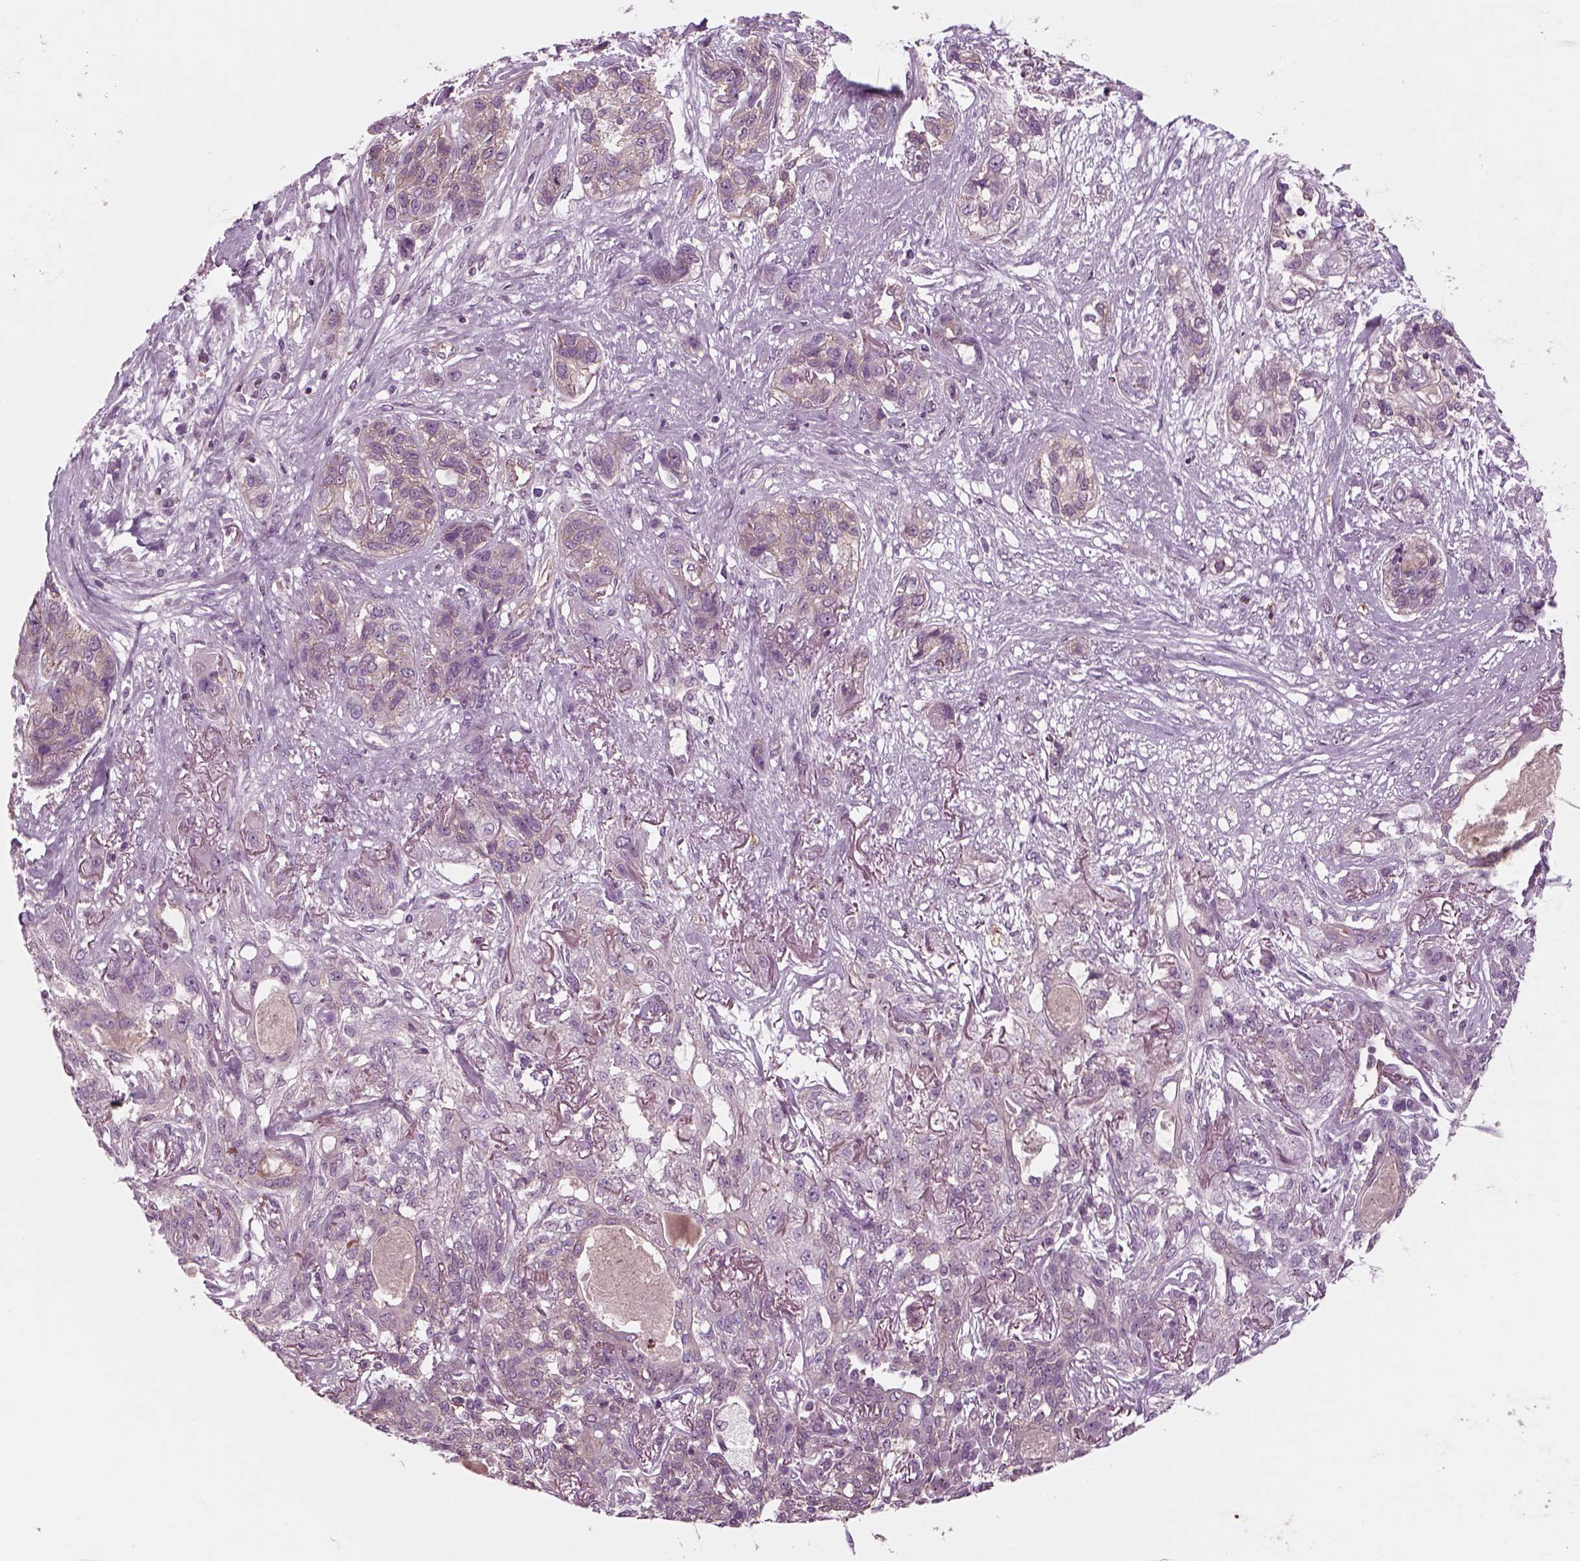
{"staining": {"intensity": "weak", "quantity": "25%-75%", "location": "cytoplasmic/membranous"}, "tissue": "lung cancer", "cell_type": "Tumor cells", "image_type": "cancer", "snomed": [{"axis": "morphology", "description": "Squamous cell carcinoma, NOS"}, {"axis": "topography", "description": "Lung"}], "caption": "A micrograph of lung squamous cell carcinoma stained for a protein demonstrates weak cytoplasmic/membranous brown staining in tumor cells.", "gene": "SLC2A3", "patient": {"sex": "female", "age": 70}}